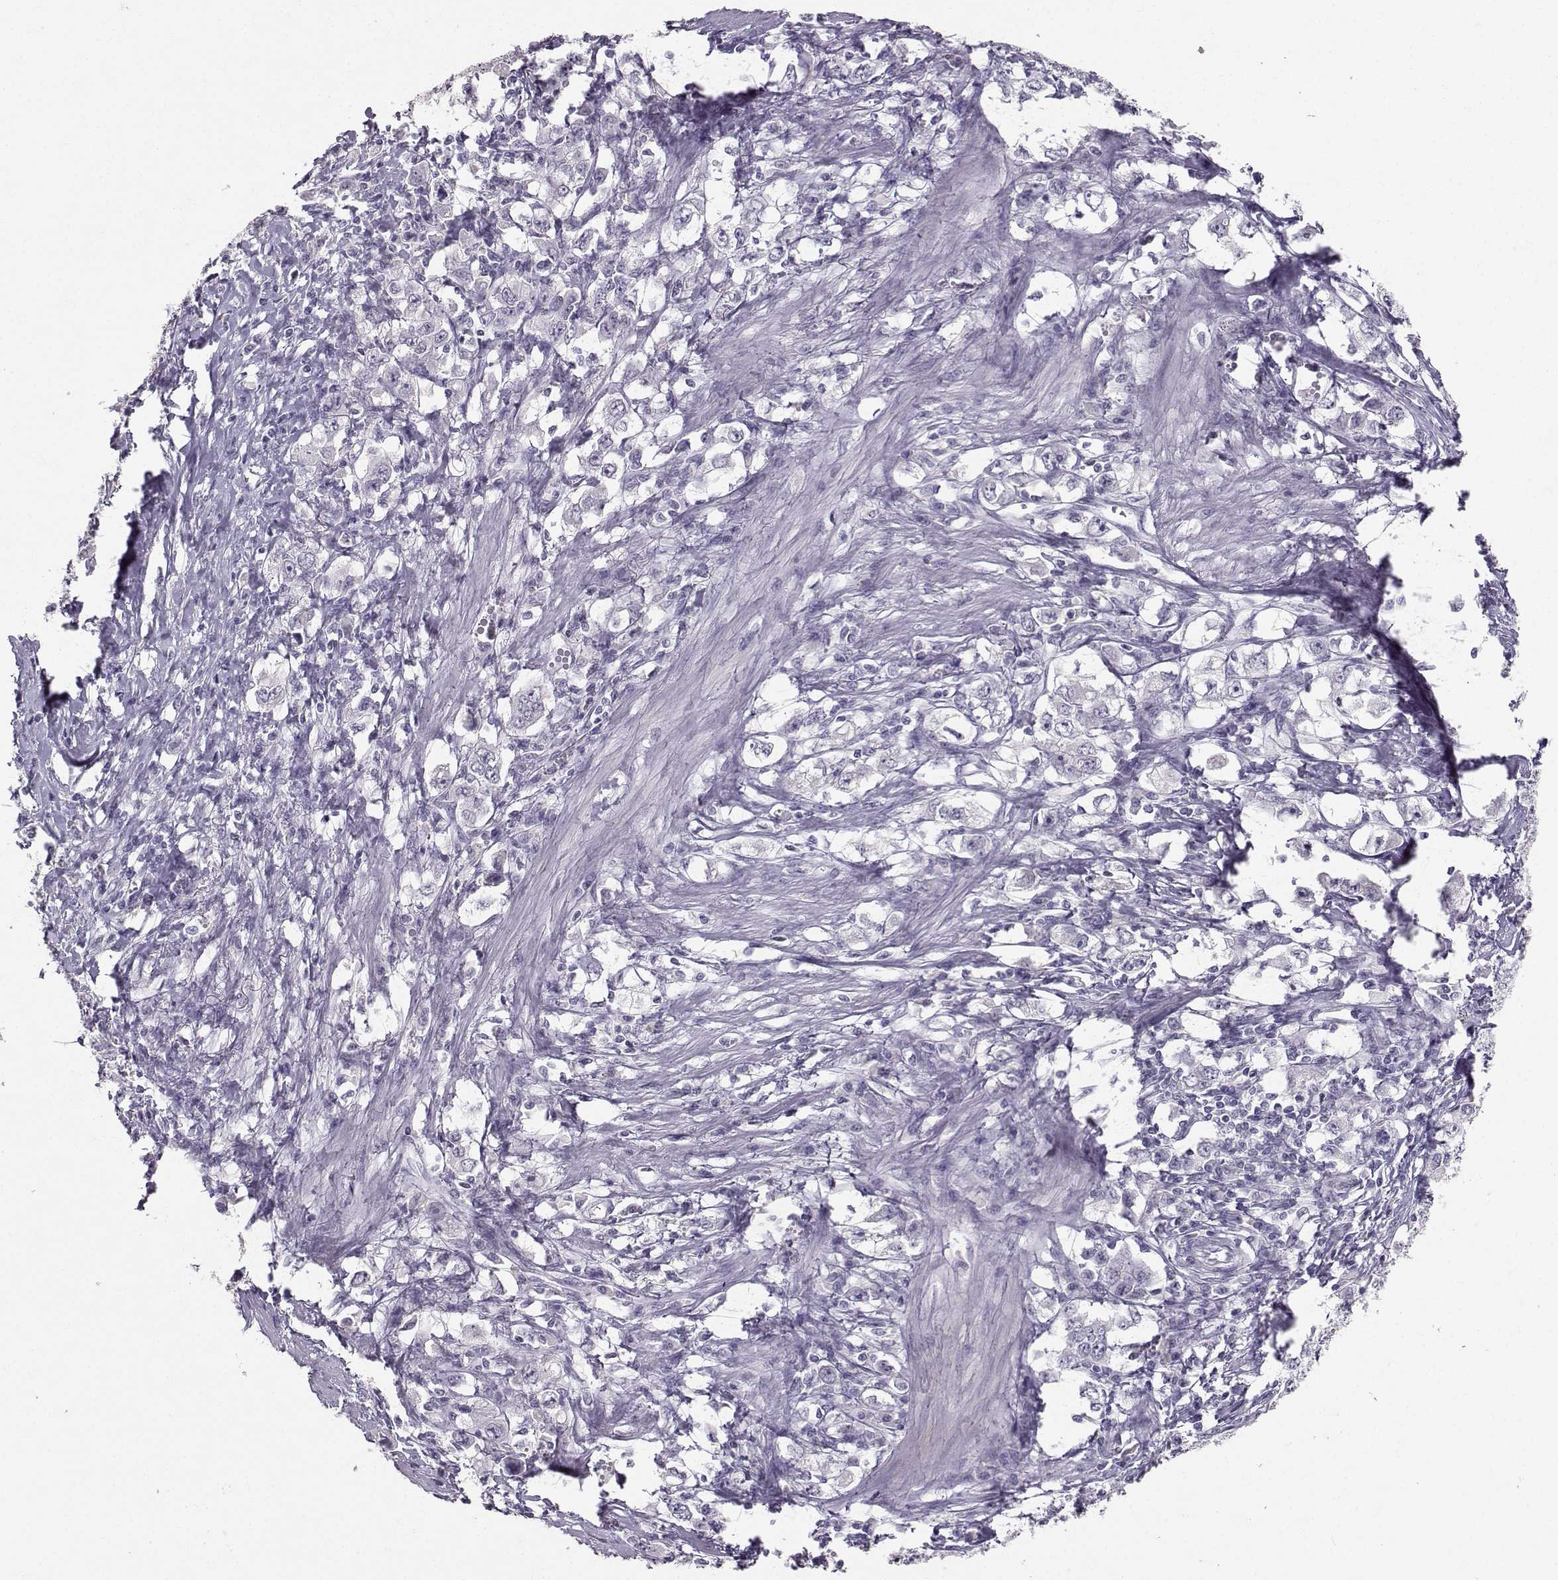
{"staining": {"intensity": "negative", "quantity": "none", "location": "none"}, "tissue": "stomach cancer", "cell_type": "Tumor cells", "image_type": "cancer", "snomed": [{"axis": "morphology", "description": "Adenocarcinoma, NOS"}, {"axis": "topography", "description": "Stomach, lower"}], "caption": "Stomach cancer (adenocarcinoma) was stained to show a protein in brown. There is no significant staining in tumor cells.", "gene": "PKP2", "patient": {"sex": "female", "age": 72}}